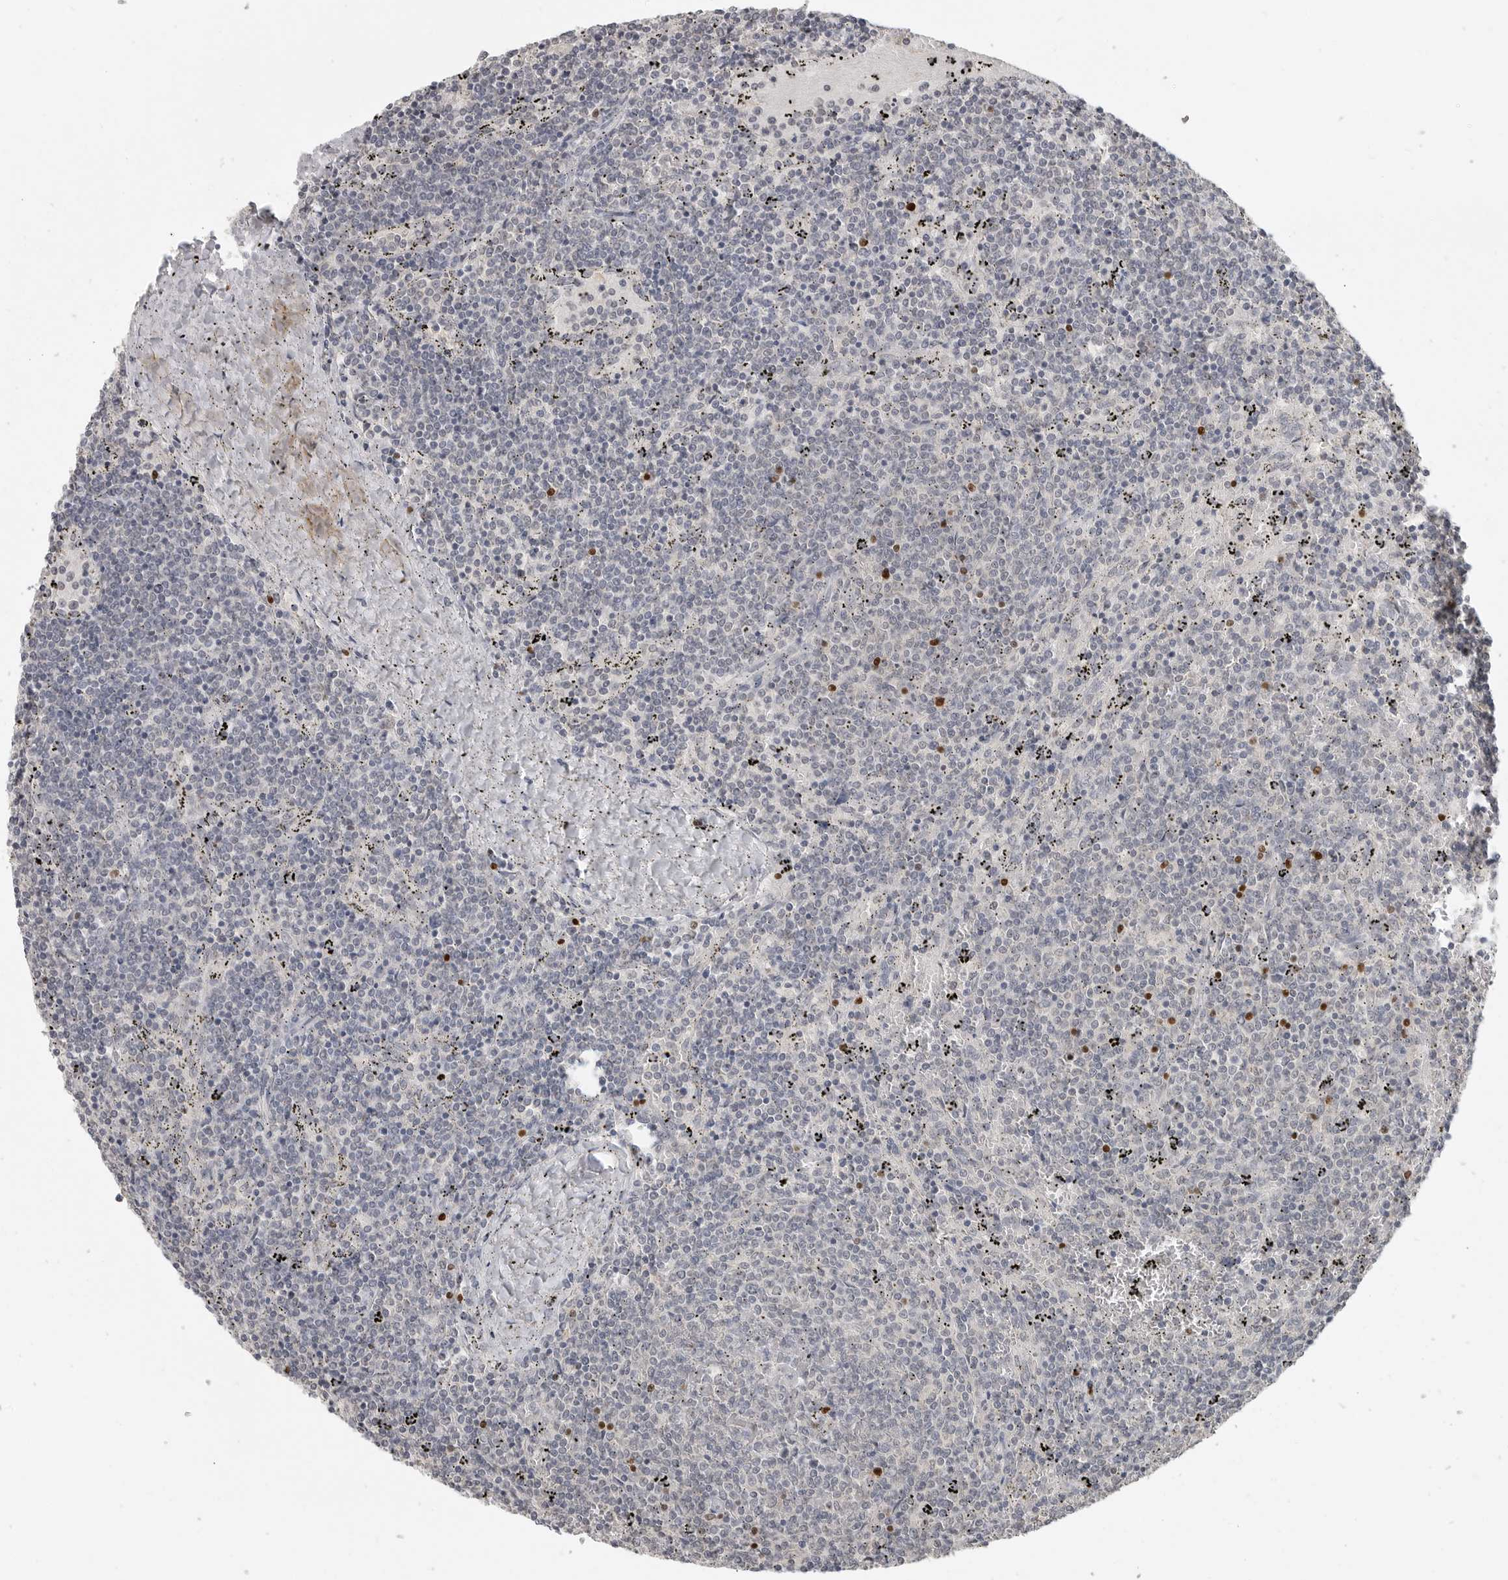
{"staining": {"intensity": "negative", "quantity": "none", "location": "none"}, "tissue": "lymphoma", "cell_type": "Tumor cells", "image_type": "cancer", "snomed": [{"axis": "morphology", "description": "Malignant lymphoma, non-Hodgkin's type, Low grade"}, {"axis": "topography", "description": "Spleen"}], "caption": "Tumor cells are negative for protein expression in human low-grade malignant lymphoma, non-Hodgkin's type.", "gene": "FOXP3", "patient": {"sex": "female", "age": 50}}